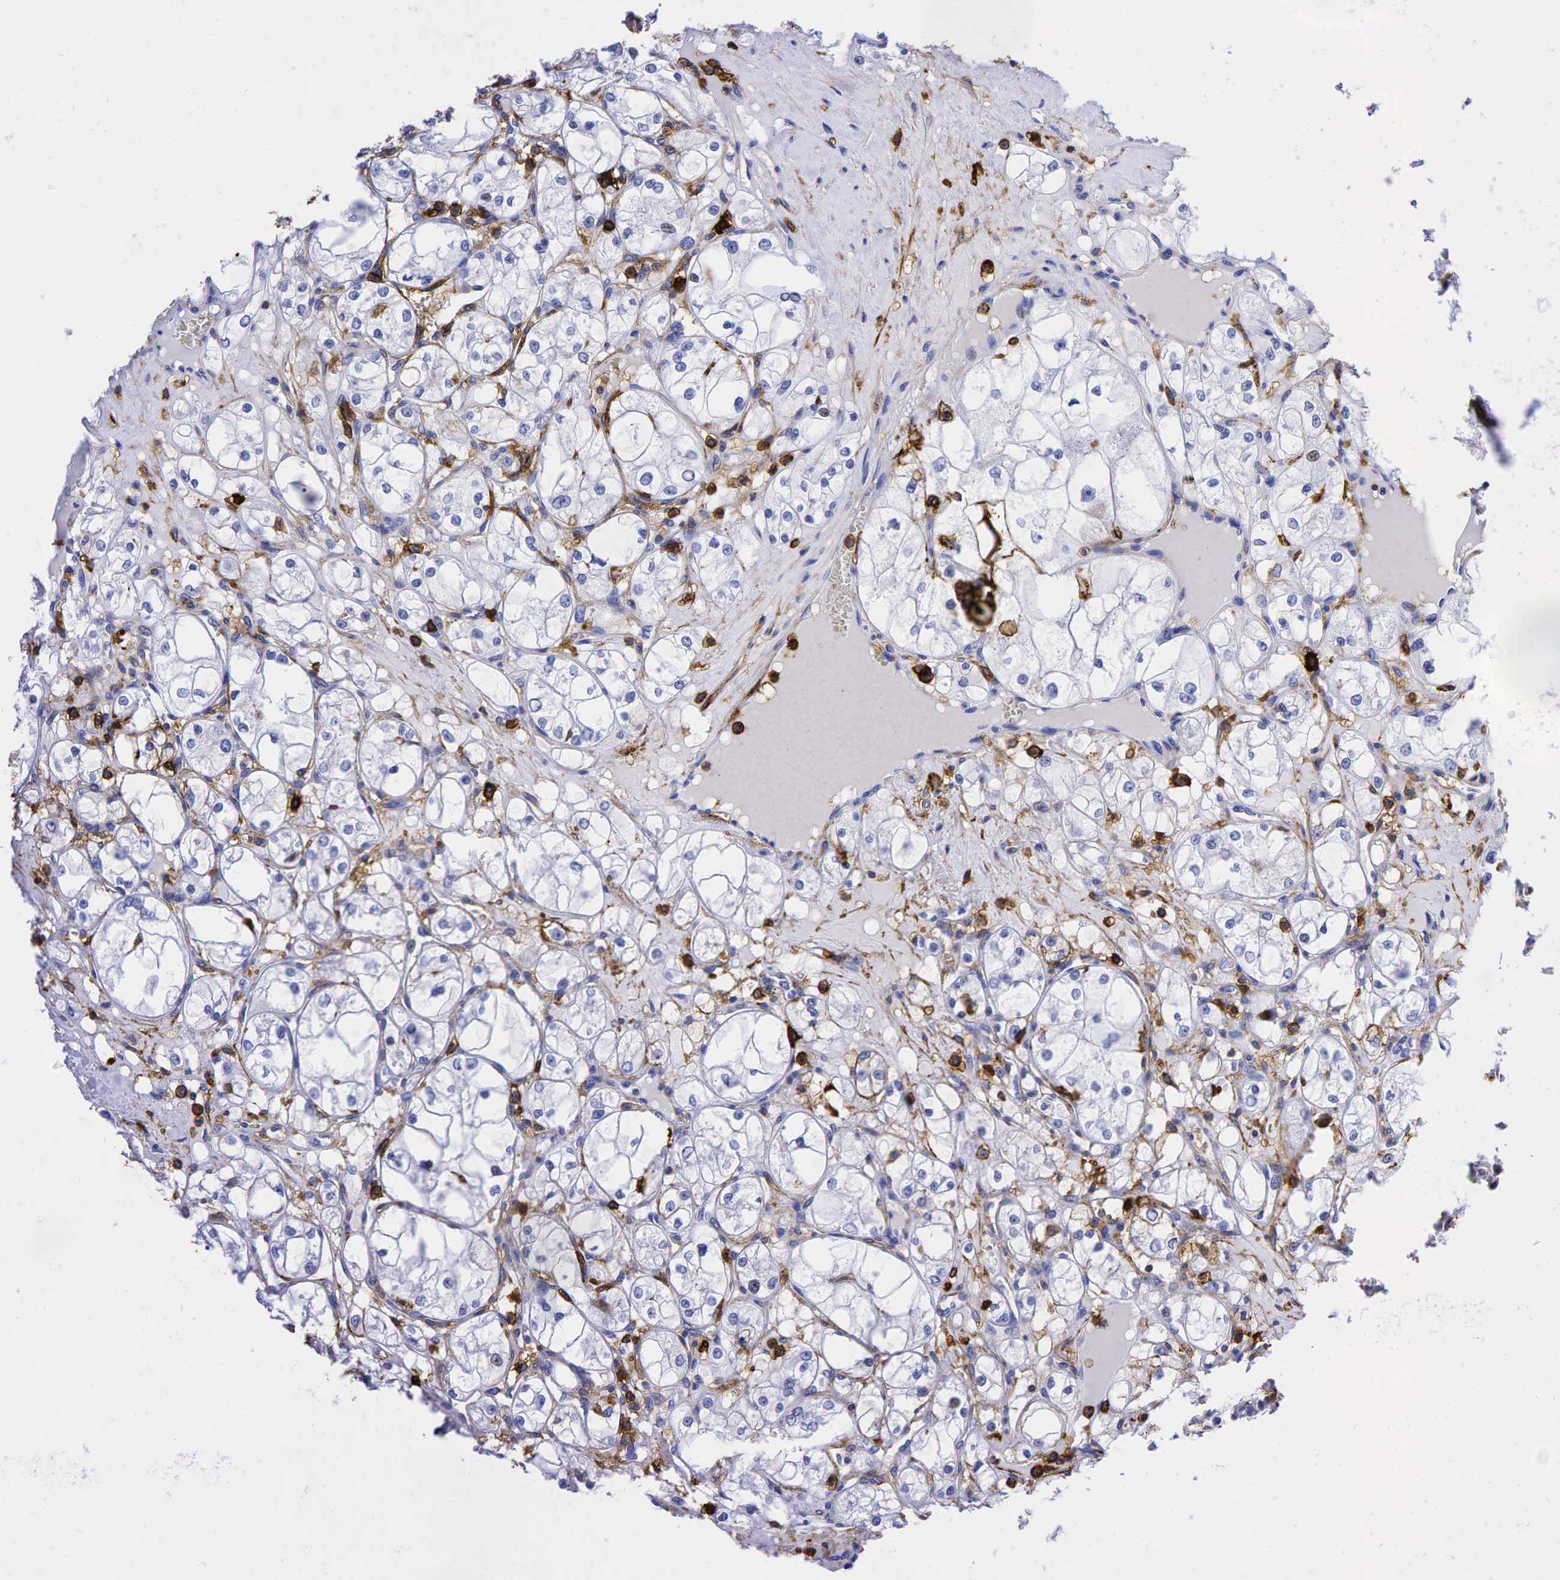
{"staining": {"intensity": "negative", "quantity": "none", "location": "none"}, "tissue": "renal cancer", "cell_type": "Tumor cells", "image_type": "cancer", "snomed": [{"axis": "morphology", "description": "Adenocarcinoma, NOS"}, {"axis": "topography", "description": "Kidney"}], "caption": "High power microscopy micrograph of an IHC image of renal cancer (adenocarcinoma), revealing no significant expression in tumor cells. (Stains: DAB (3,3'-diaminobenzidine) immunohistochemistry (IHC) with hematoxylin counter stain, Microscopy: brightfield microscopy at high magnification).", "gene": "CD44", "patient": {"sex": "male", "age": 61}}